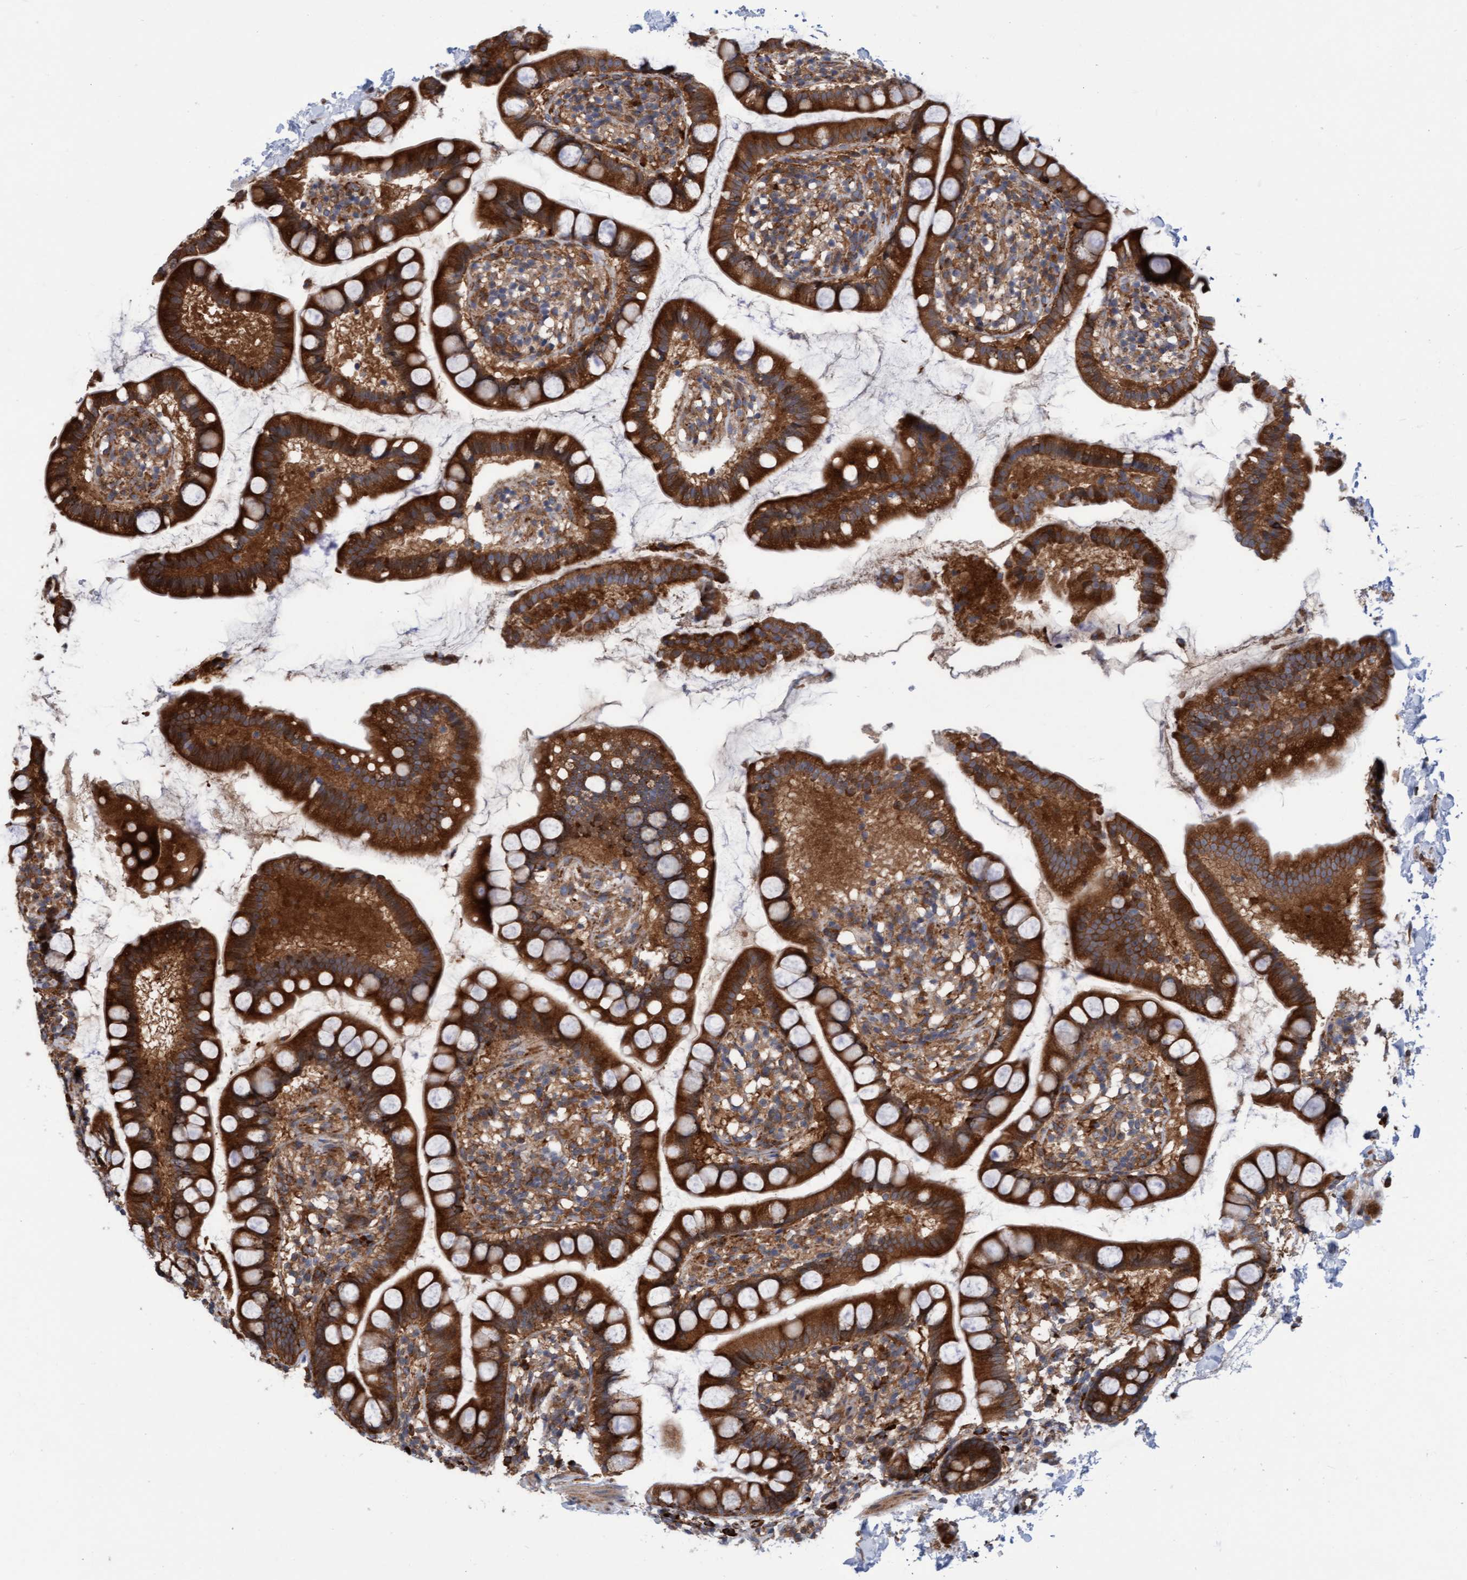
{"staining": {"intensity": "strong", "quantity": ">75%", "location": "cytoplasmic/membranous"}, "tissue": "small intestine", "cell_type": "Glandular cells", "image_type": "normal", "snomed": [{"axis": "morphology", "description": "Normal tissue, NOS"}, {"axis": "topography", "description": "Small intestine"}], "caption": "Glandular cells display high levels of strong cytoplasmic/membranous positivity in about >75% of cells in benign human small intestine.", "gene": "KIAA0753", "patient": {"sex": "female", "age": 84}}